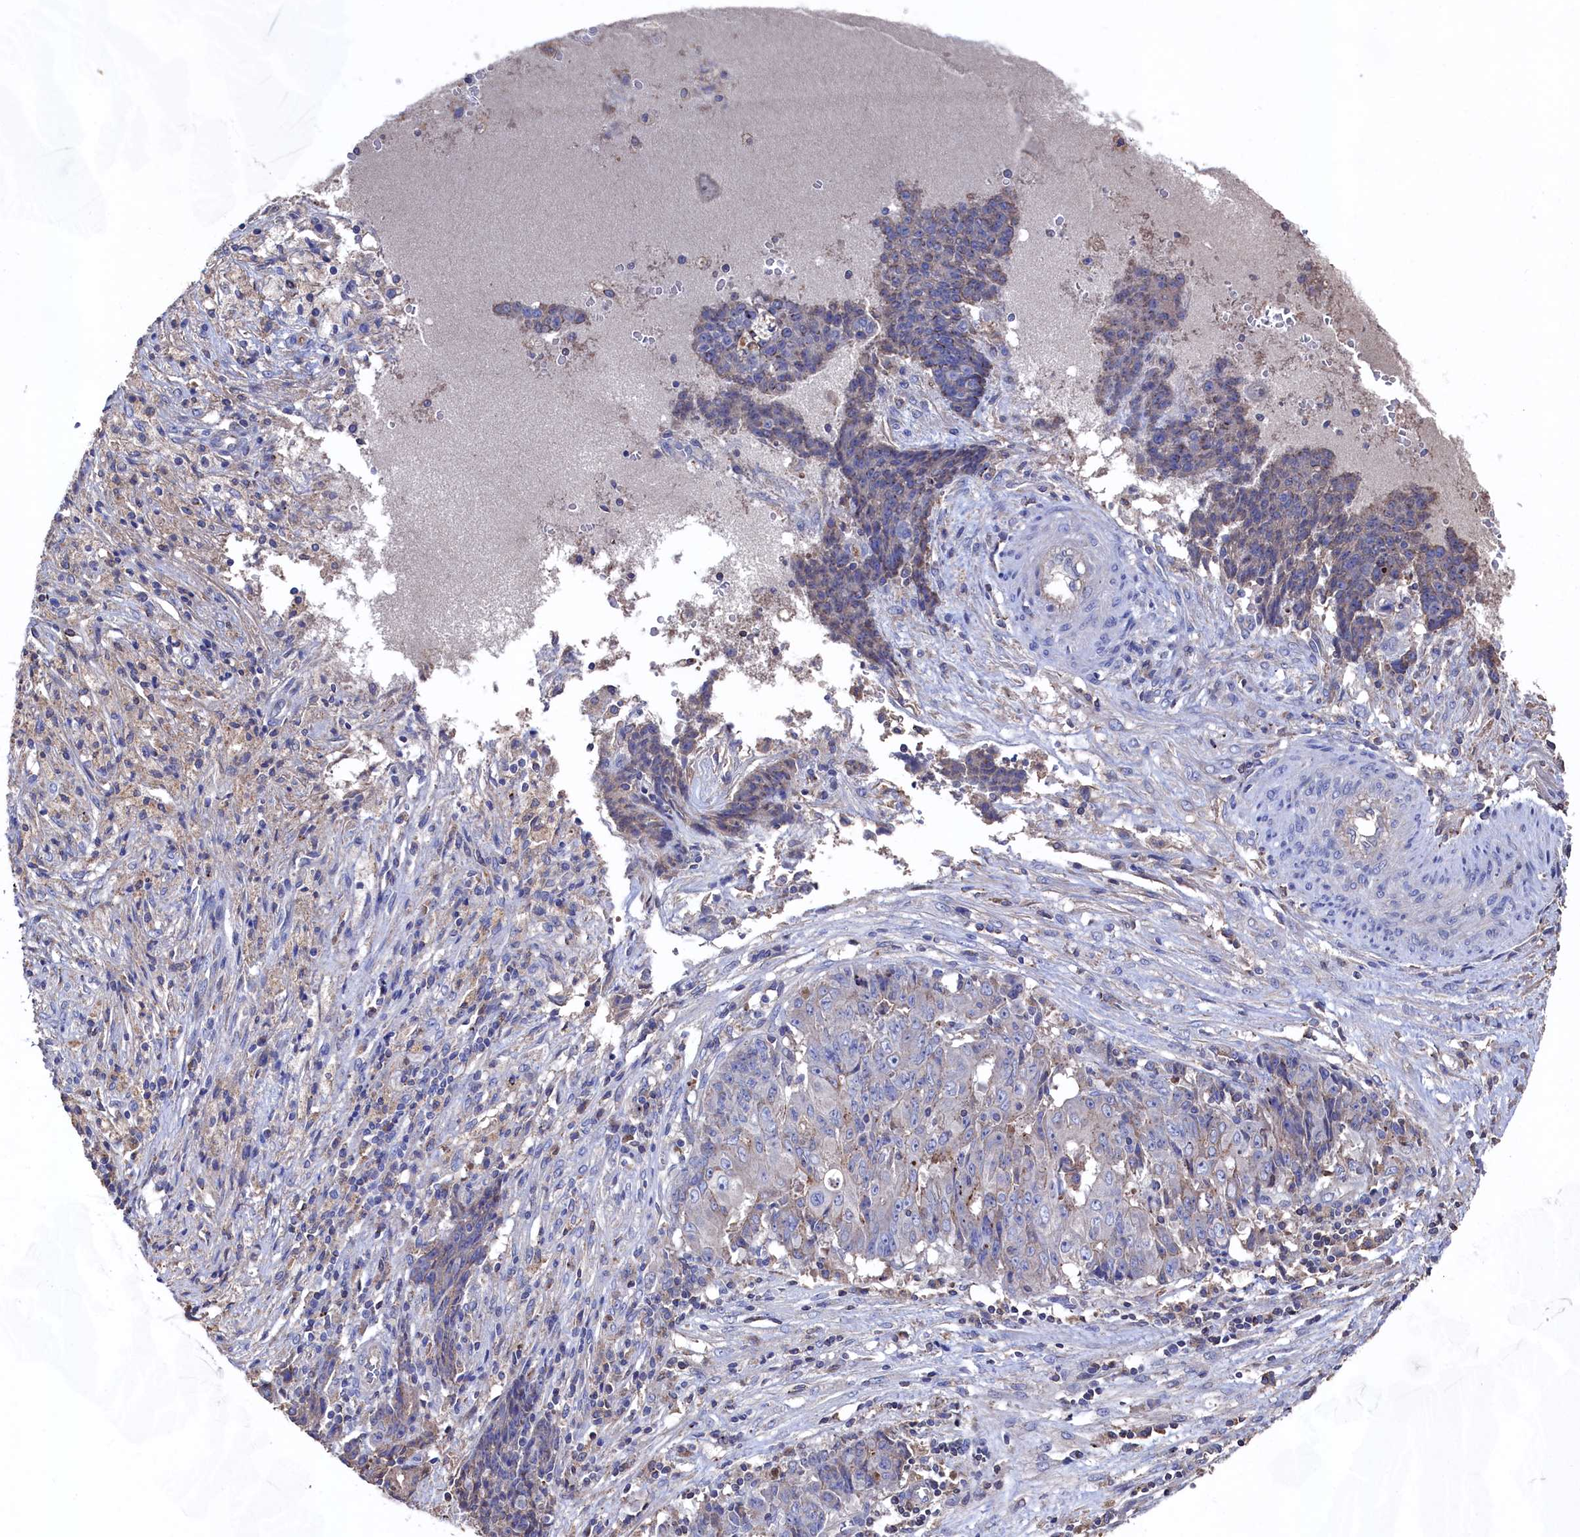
{"staining": {"intensity": "negative", "quantity": "none", "location": "none"}, "tissue": "ovarian cancer", "cell_type": "Tumor cells", "image_type": "cancer", "snomed": [{"axis": "morphology", "description": "Carcinoma, endometroid"}, {"axis": "topography", "description": "Ovary"}], "caption": "Ovarian cancer was stained to show a protein in brown. There is no significant expression in tumor cells.", "gene": "TK2", "patient": {"sex": "female", "age": 42}}